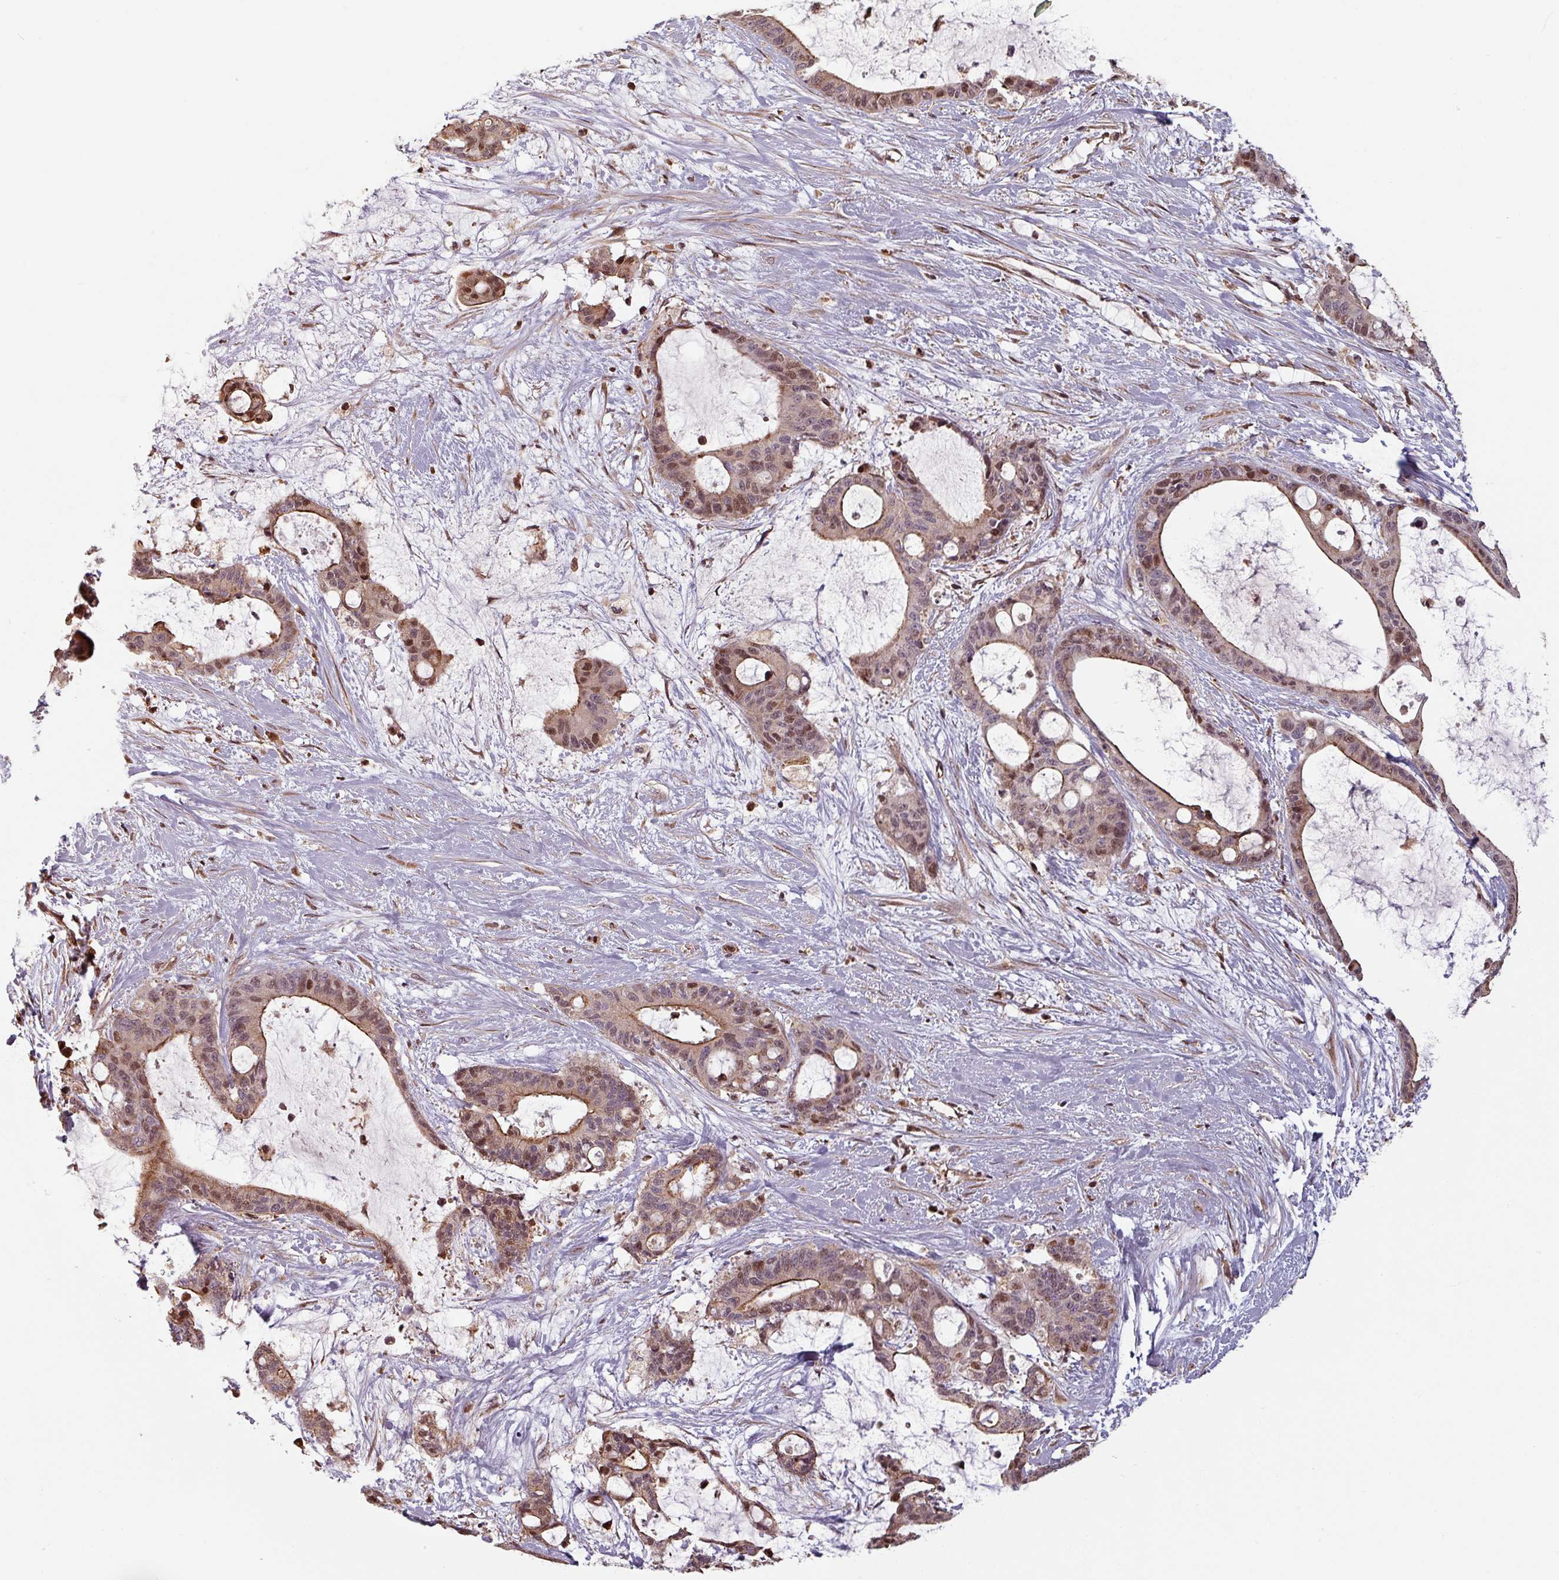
{"staining": {"intensity": "moderate", "quantity": "25%-75%", "location": "cytoplasmic/membranous,nuclear"}, "tissue": "liver cancer", "cell_type": "Tumor cells", "image_type": "cancer", "snomed": [{"axis": "morphology", "description": "Normal tissue, NOS"}, {"axis": "morphology", "description": "Cholangiocarcinoma"}, {"axis": "topography", "description": "Liver"}, {"axis": "topography", "description": "Peripheral nerve tissue"}], "caption": "Protein analysis of liver cancer (cholangiocarcinoma) tissue demonstrates moderate cytoplasmic/membranous and nuclear positivity in approximately 25%-75% of tumor cells.", "gene": "EID1", "patient": {"sex": "female", "age": 73}}